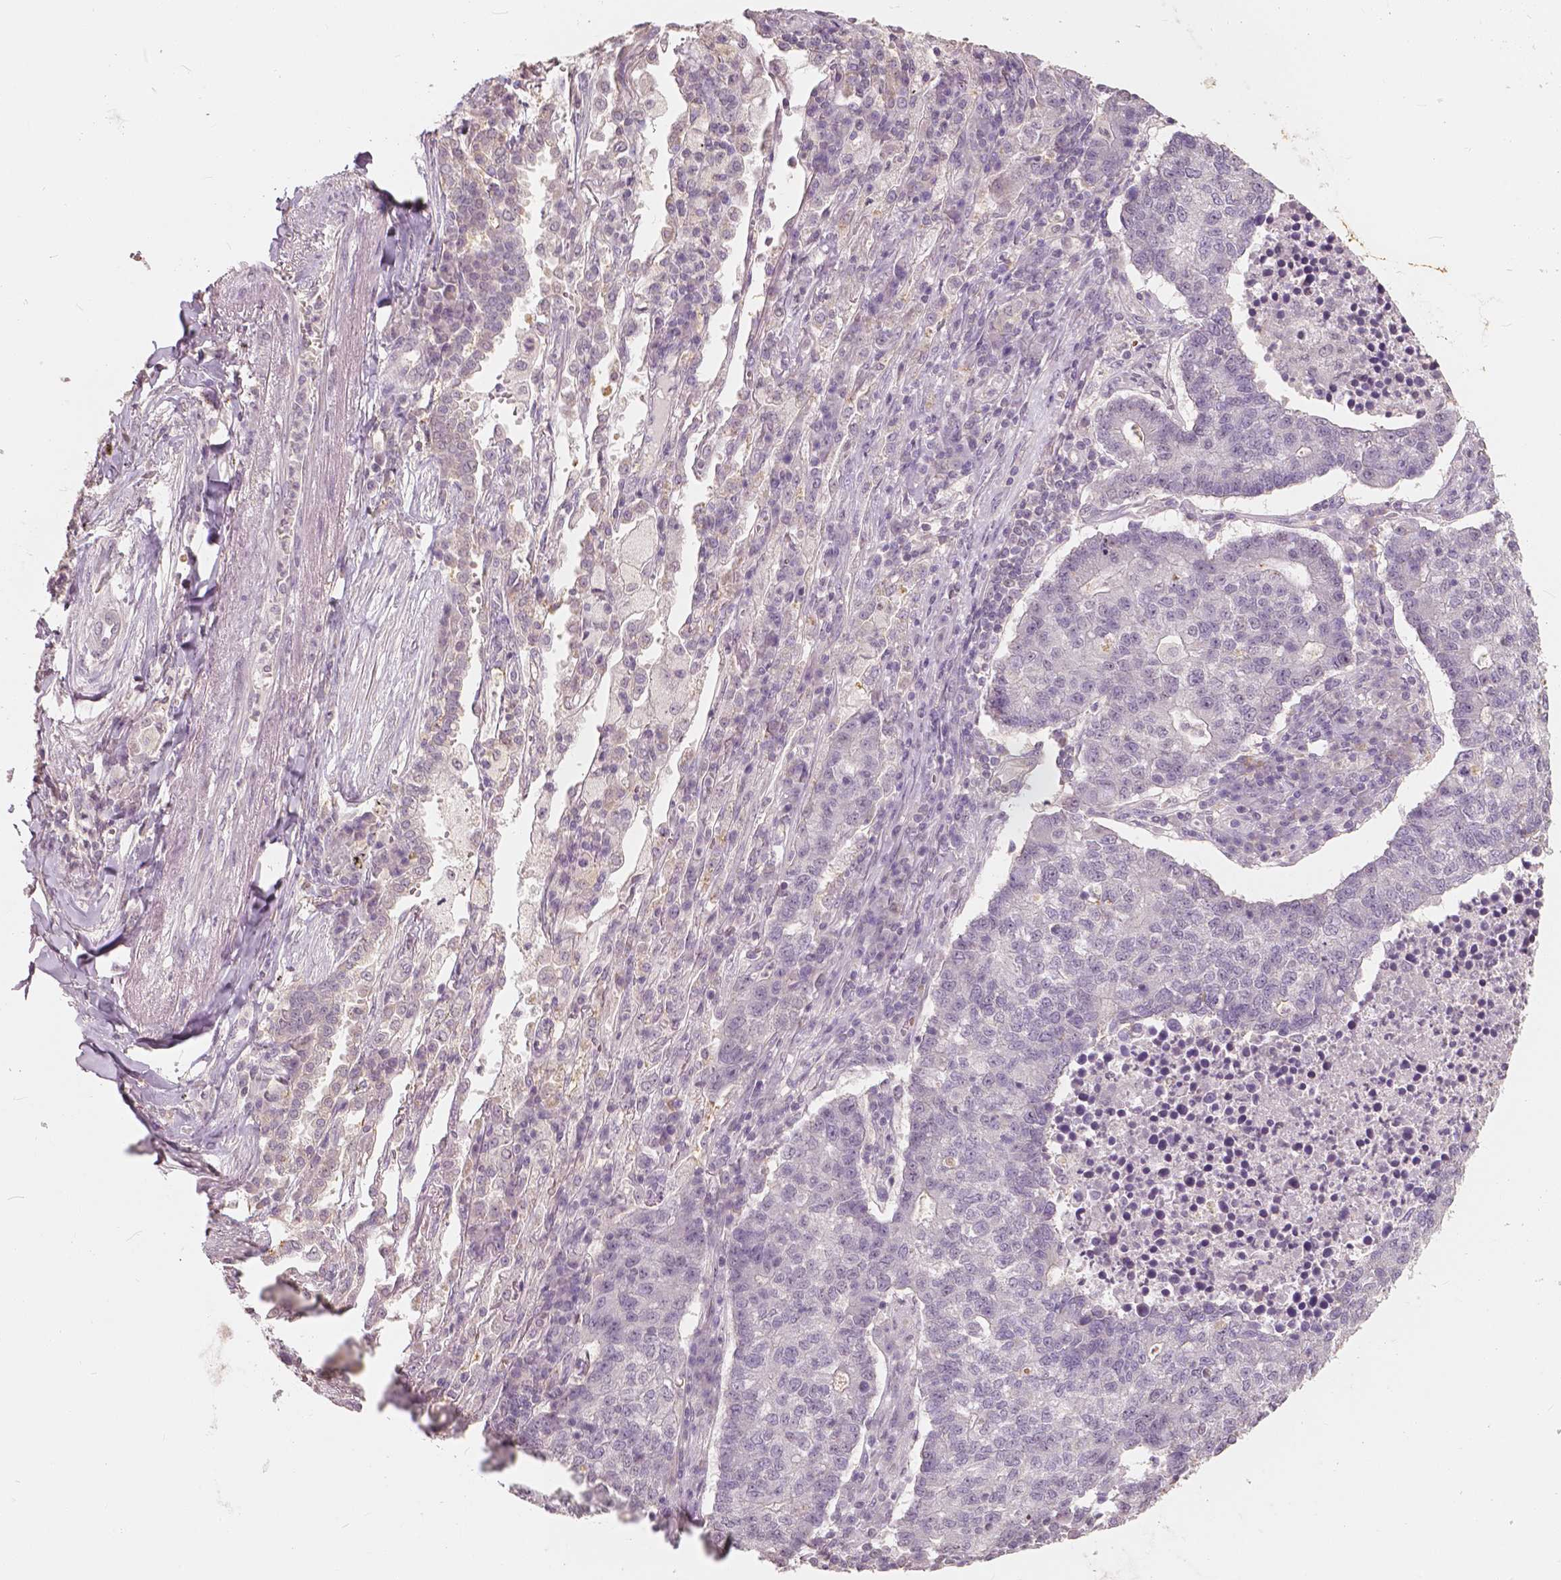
{"staining": {"intensity": "negative", "quantity": "none", "location": "none"}, "tissue": "lung cancer", "cell_type": "Tumor cells", "image_type": "cancer", "snomed": [{"axis": "morphology", "description": "Adenocarcinoma, NOS"}, {"axis": "topography", "description": "Lung"}], "caption": "A histopathology image of lung cancer stained for a protein exhibits no brown staining in tumor cells.", "gene": "SAT2", "patient": {"sex": "male", "age": 57}}